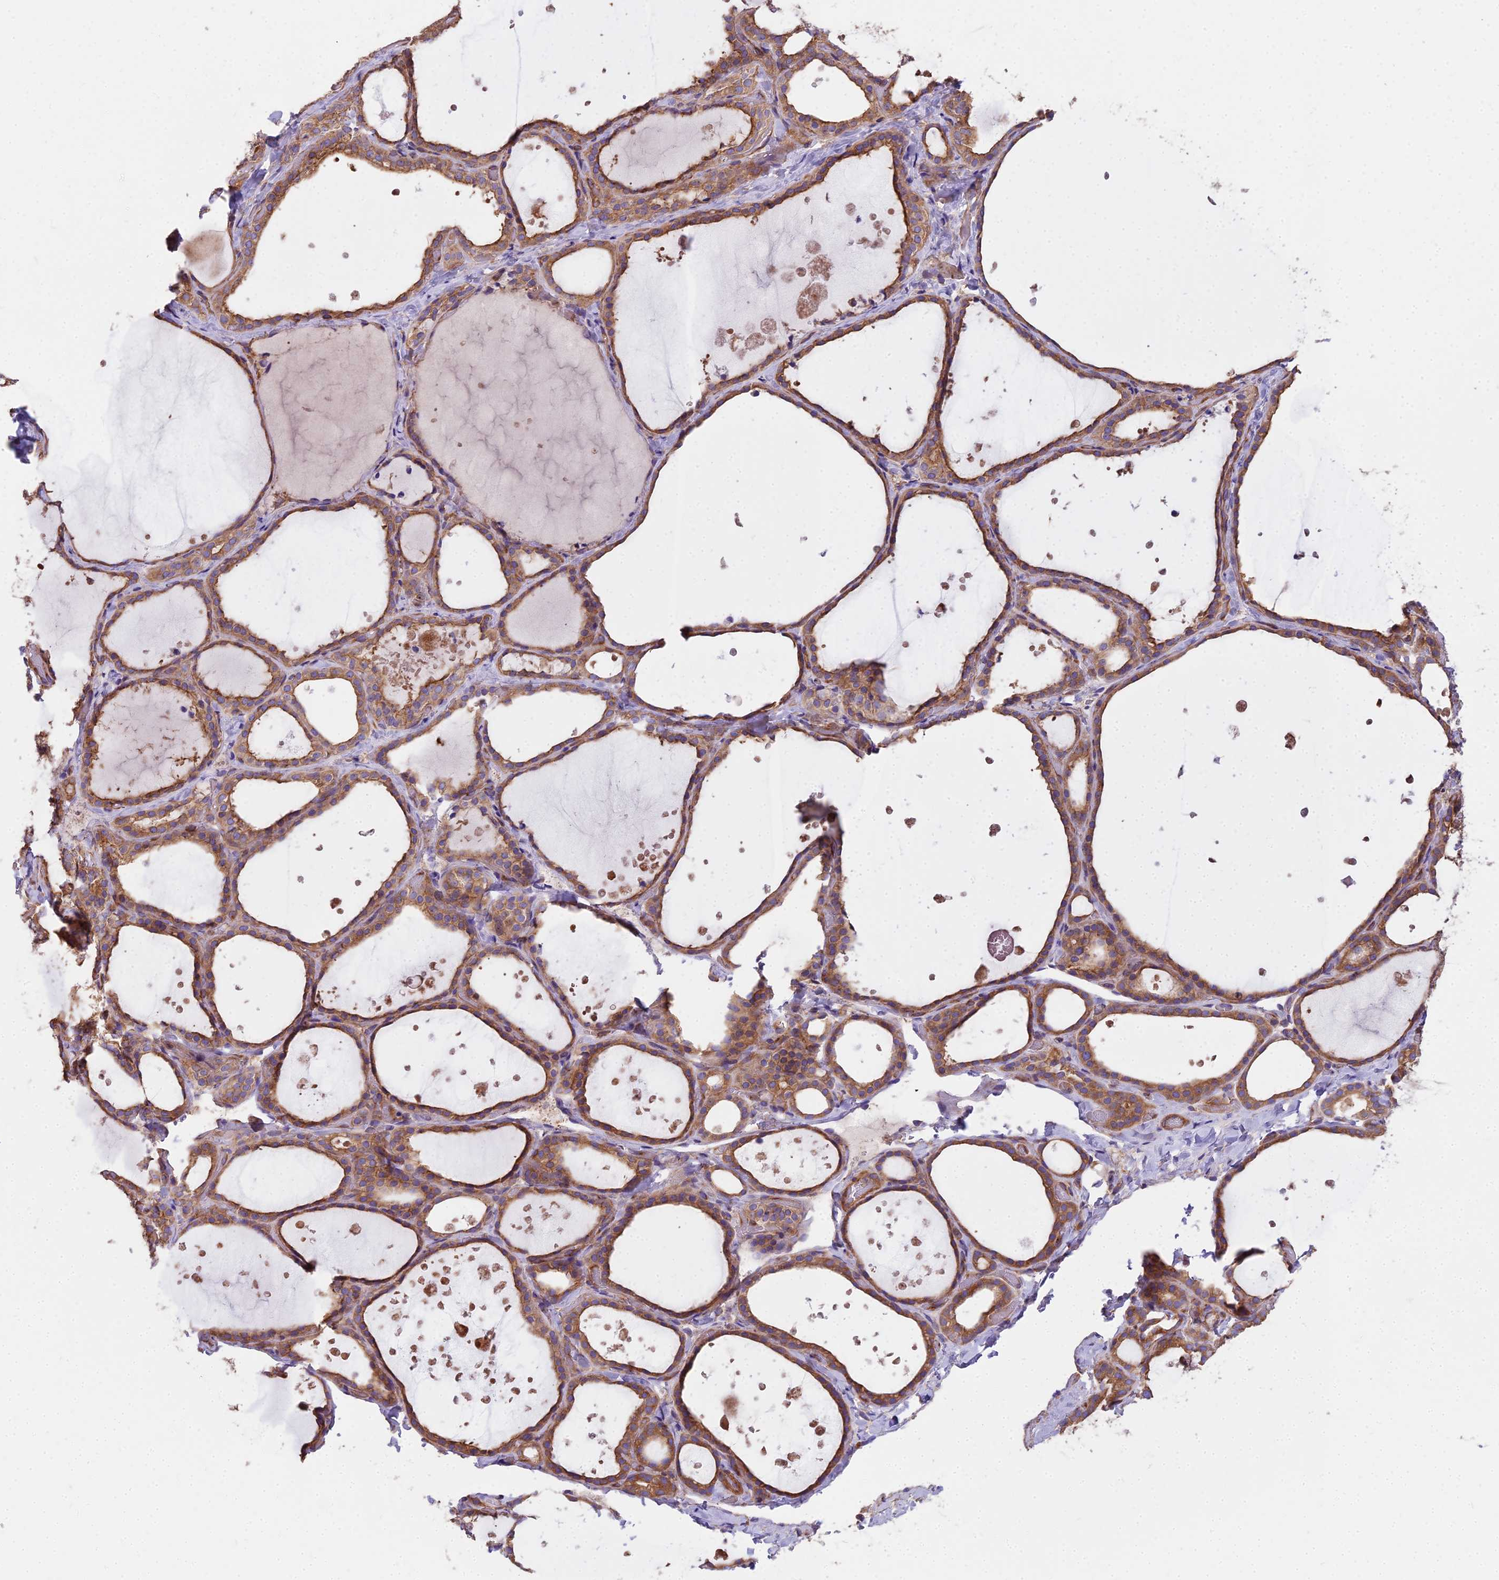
{"staining": {"intensity": "moderate", "quantity": ">75%", "location": "cytoplasmic/membranous"}, "tissue": "thyroid gland", "cell_type": "Glandular cells", "image_type": "normal", "snomed": [{"axis": "morphology", "description": "Normal tissue, NOS"}, {"axis": "topography", "description": "Thyroid gland"}], "caption": "A brown stain shows moderate cytoplasmic/membranous staining of a protein in glandular cells of normal human thyroid gland.", "gene": "DCTN3", "patient": {"sex": "female", "age": 44}}